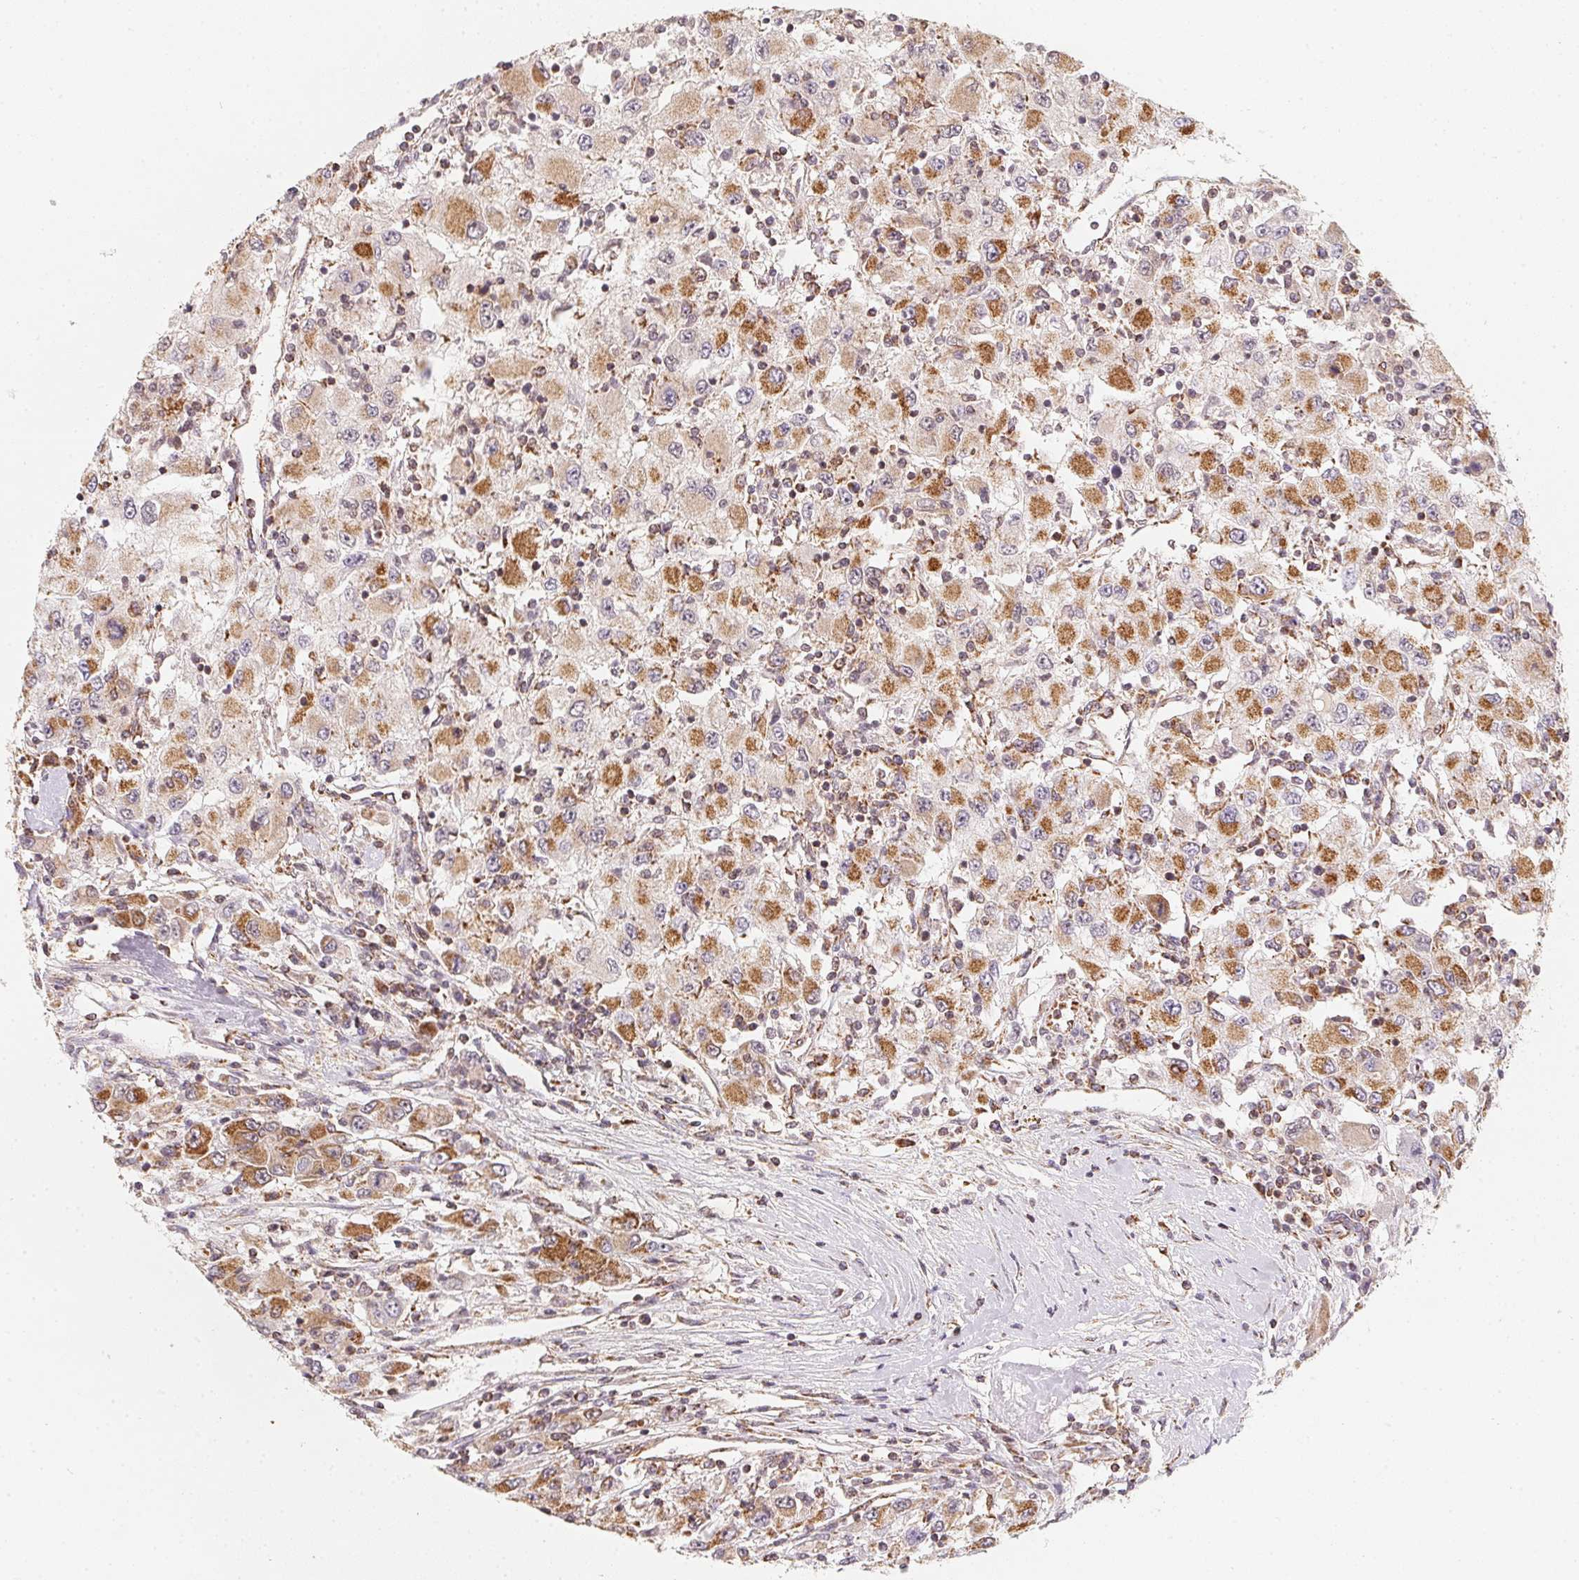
{"staining": {"intensity": "moderate", "quantity": "25%-75%", "location": "cytoplasmic/membranous"}, "tissue": "renal cancer", "cell_type": "Tumor cells", "image_type": "cancer", "snomed": [{"axis": "morphology", "description": "Adenocarcinoma, NOS"}, {"axis": "topography", "description": "Kidney"}], "caption": "Human renal cancer (adenocarcinoma) stained with a protein marker reveals moderate staining in tumor cells.", "gene": "NDUFS6", "patient": {"sex": "female", "age": 67}}